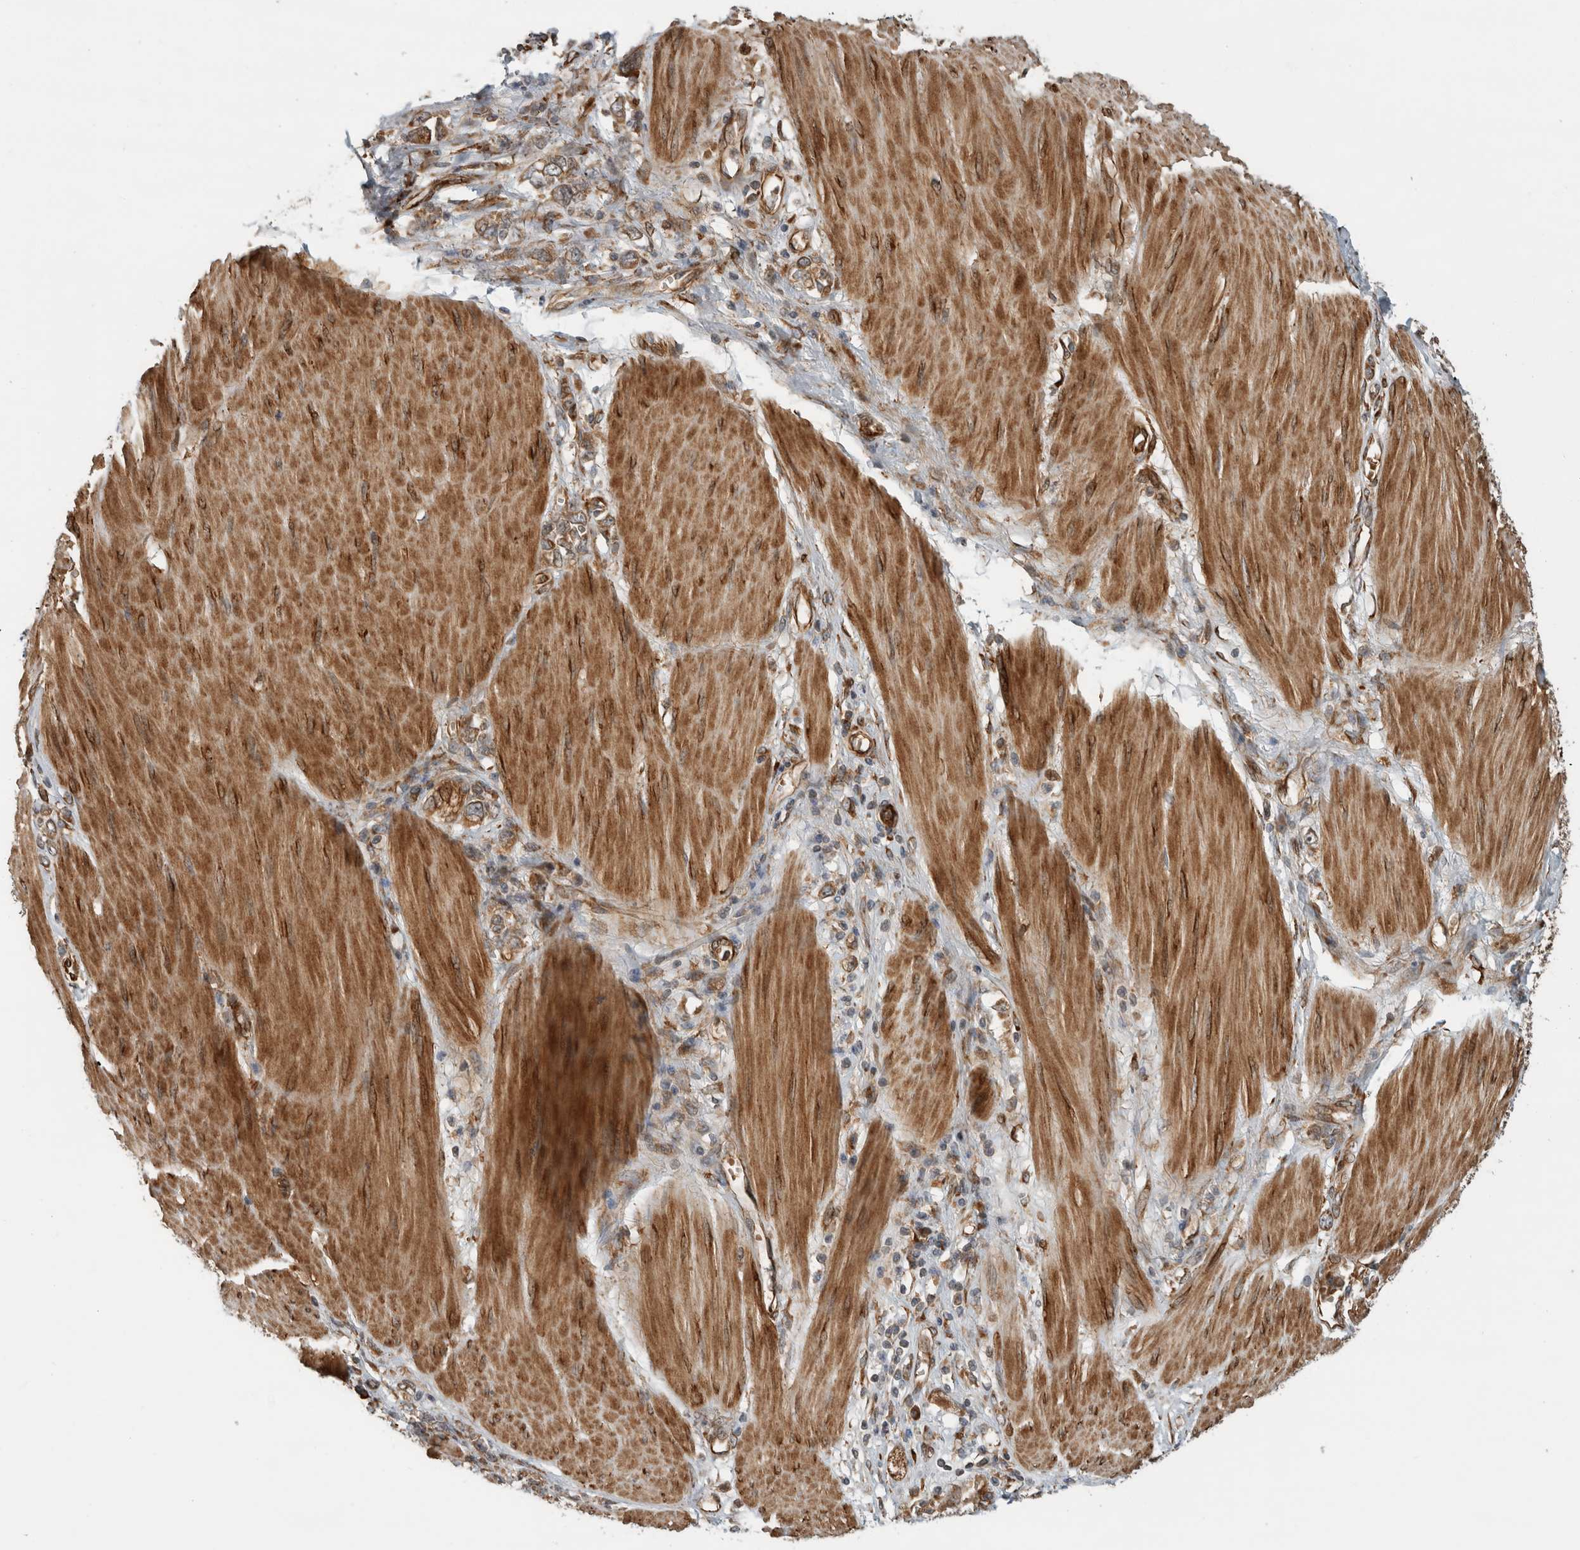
{"staining": {"intensity": "moderate", "quantity": ">75%", "location": "cytoplasmic/membranous"}, "tissue": "stomach cancer", "cell_type": "Tumor cells", "image_type": "cancer", "snomed": [{"axis": "morphology", "description": "Adenocarcinoma, NOS"}, {"axis": "topography", "description": "Stomach"}], "caption": "Tumor cells reveal medium levels of moderate cytoplasmic/membranous positivity in approximately >75% of cells in adenocarcinoma (stomach).", "gene": "TUBD1", "patient": {"sex": "female", "age": 76}}